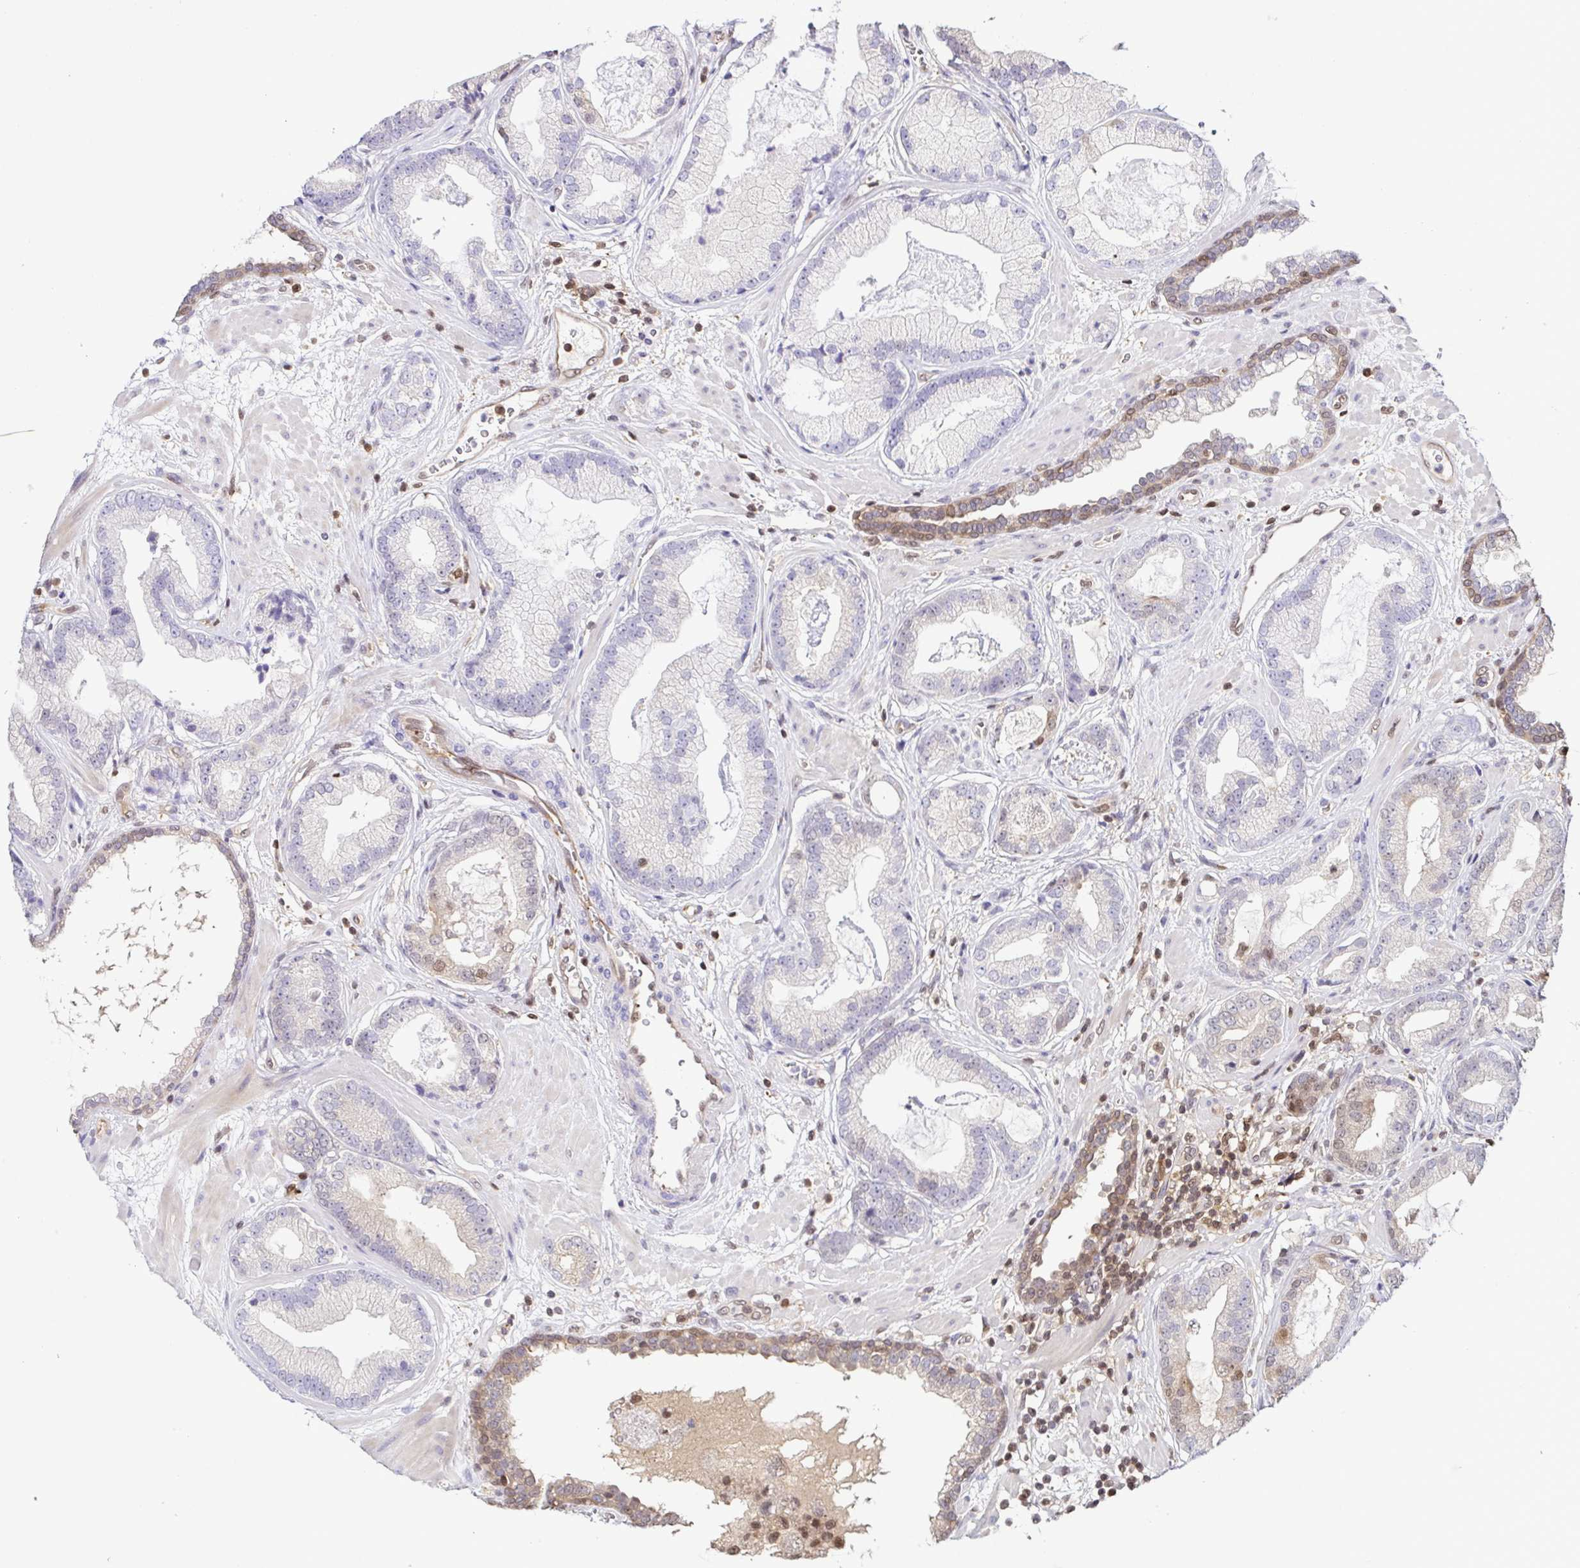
{"staining": {"intensity": "negative", "quantity": "none", "location": "none"}, "tissue": "prostate cancer", "cell_type": "Tumor cells", "image_type": "cancer", "snomed": [{"axis": "morphology", "description": "Adenocarcinoma, Low grade"}, {"axis": "topography", "description": "Prostate"}], "caption": "Prostate adenocarcinoma (low-grade) was stained to show a protein in brown. There is no significant positivity in tumor cells. (DAB (3,3'-diaminobenzidine) immunohistochemistry visualized using brightfield microscopy, high magnification).", "gene": "PSMB9", "patient": {"sex": "male", "age": 62}}